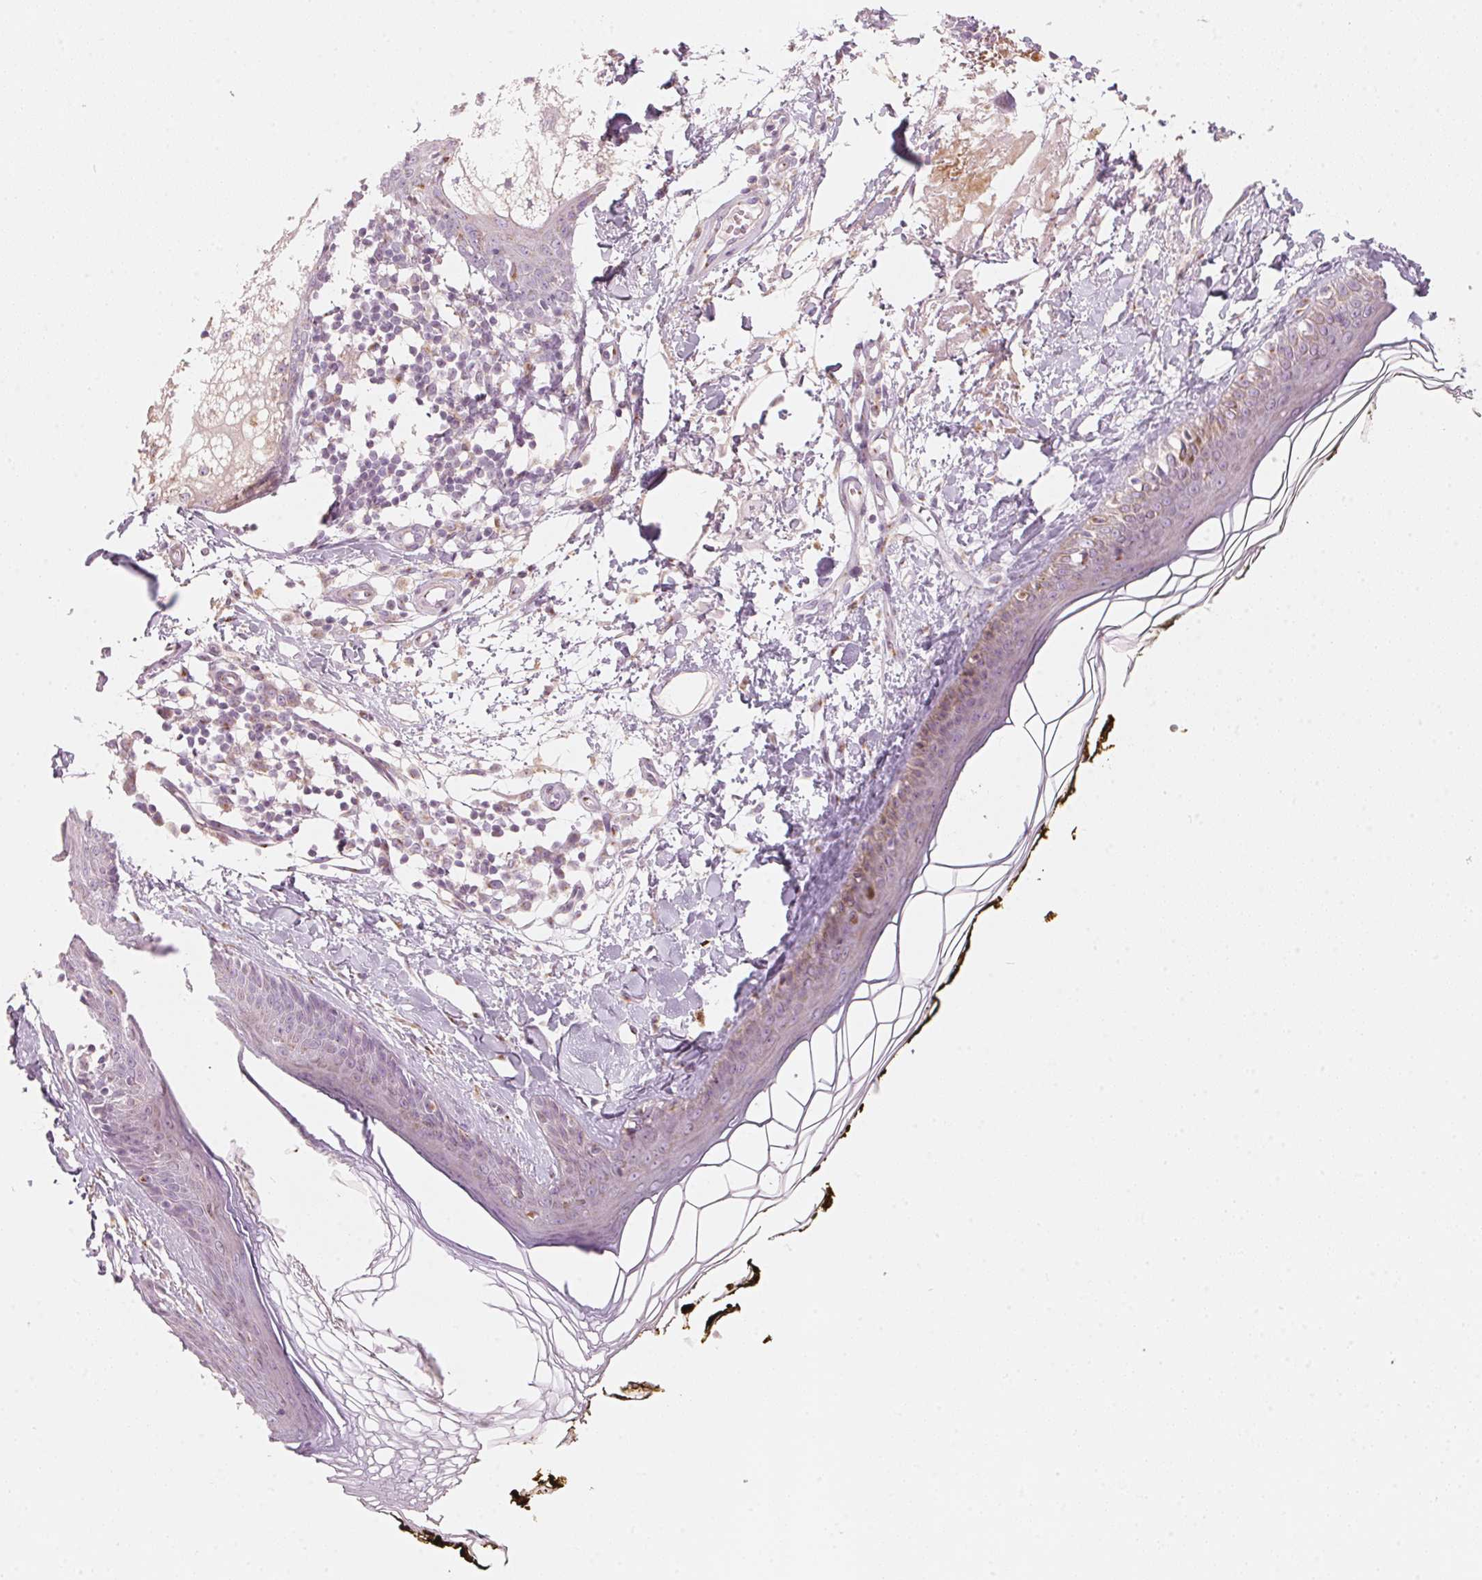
{"staining": {"intensity": "negative", "quantity": "none", "location": "none"}, "tissue": "skin", "cell_type": "Fibroblasts", "image_type": "normal", "snomed": [{"axis": "morphology", "description": "Normal tissue, NOS"}, {"axis": "topography", "description": "Skin"}], "caption": "IHC histopathology image of unremarkable skin: human skin stained with DAB exhibits no significant protein staining in fibroblasts. (DAB (3,3'-diaminobenzidine) immunohistochemistry (IHC) visualized using brightfield microscopy, high magnification).", "gene": "DRAM2", "patient": {"sex": "male", "age": 76}}